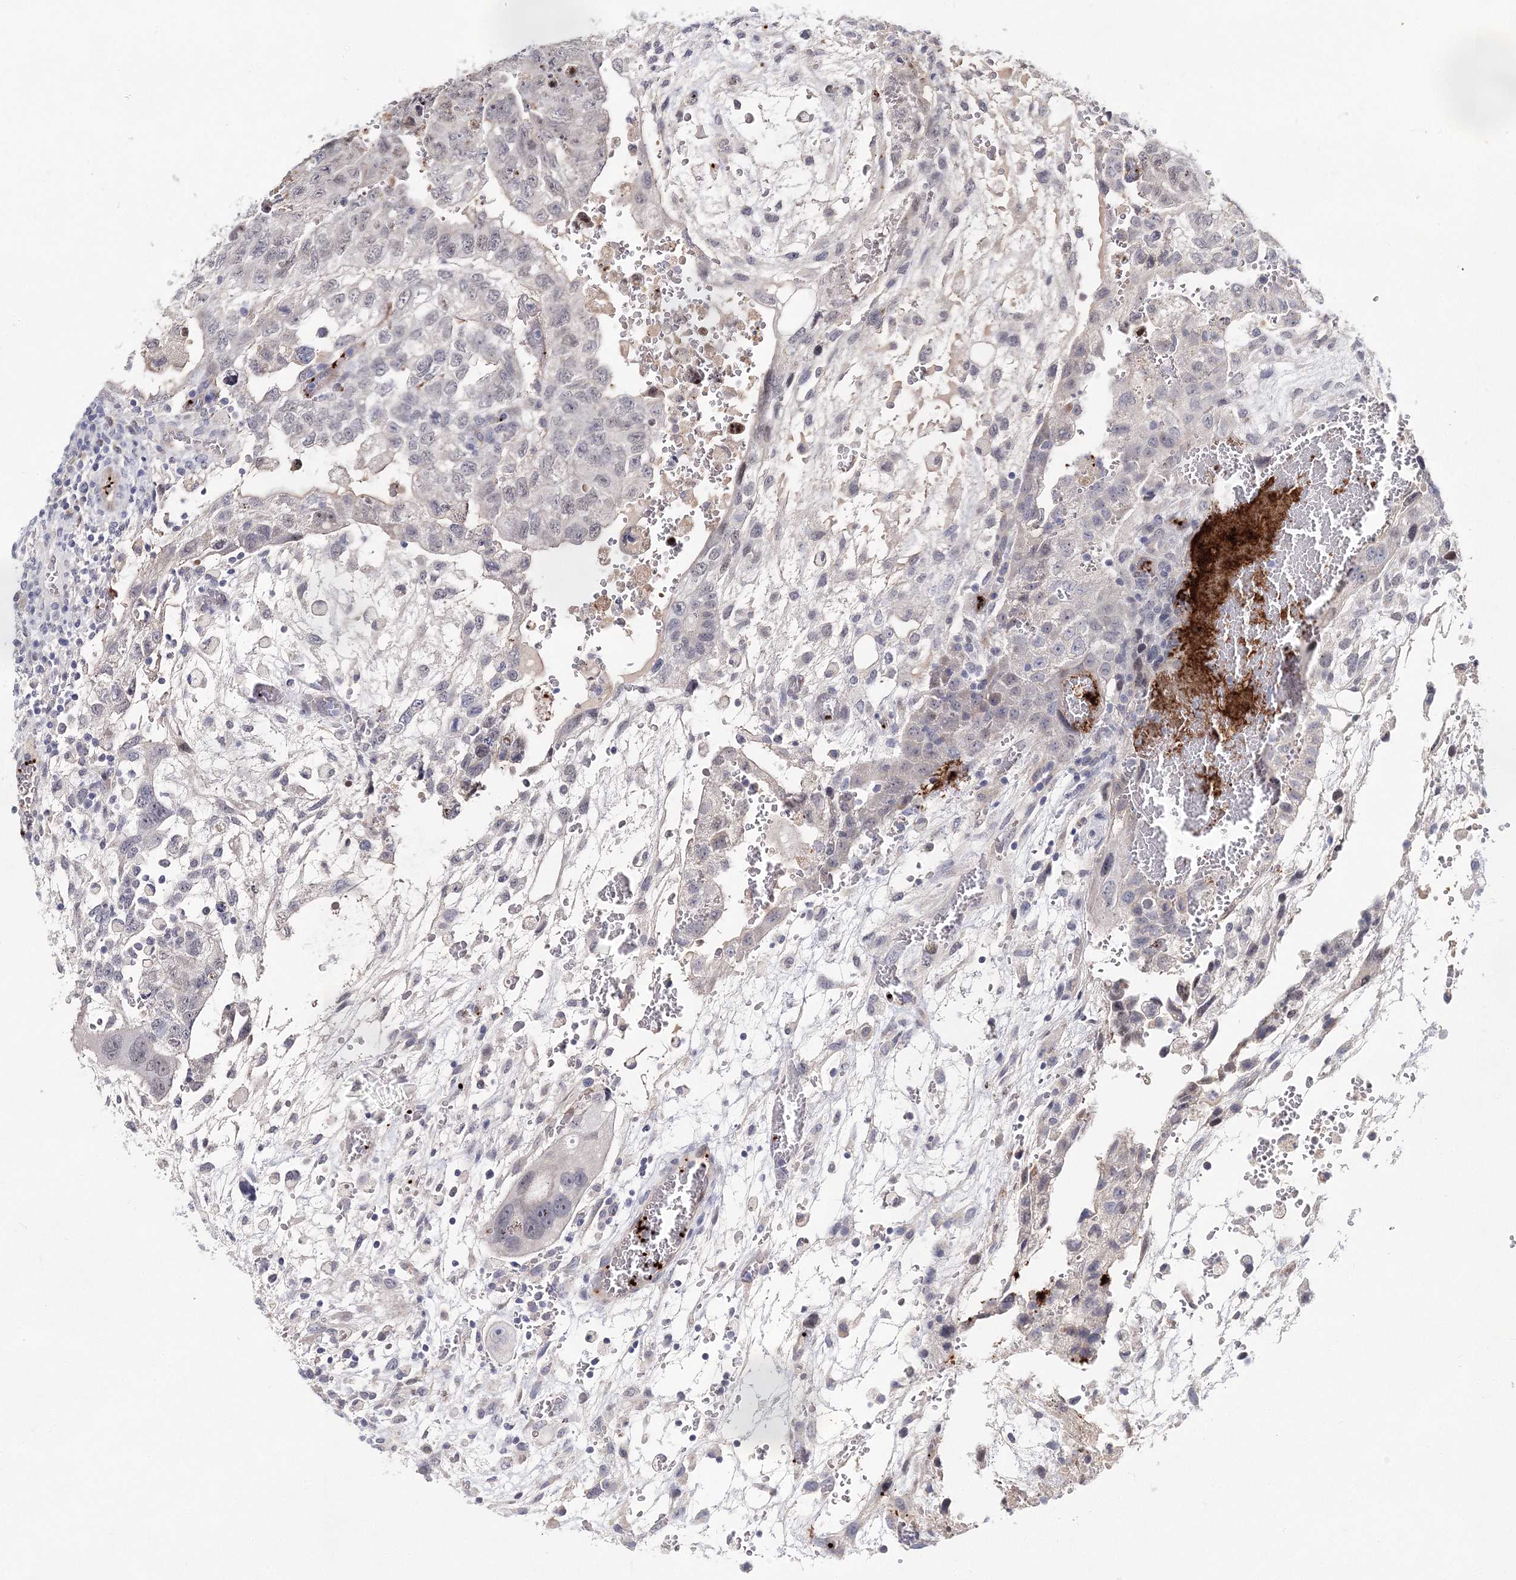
{"staining": {"intensity": "negative", "quantity": "none", "location": "none"}, "tissue": "testis cancer", "cell_type": "Tumor cells", "image_type": "cancer", "snomed": [{"axis": "morphology", "description": "Carcinoma, Embryonal, NOS"}, {"axis": "topography", "description": "Testis"}], "caption": "There is no significant expression in tumor cells of testis cancer (embryonal carcinoma).", "gene": "MYOZ2", "patient": {"sex": "male", "age": 36}}